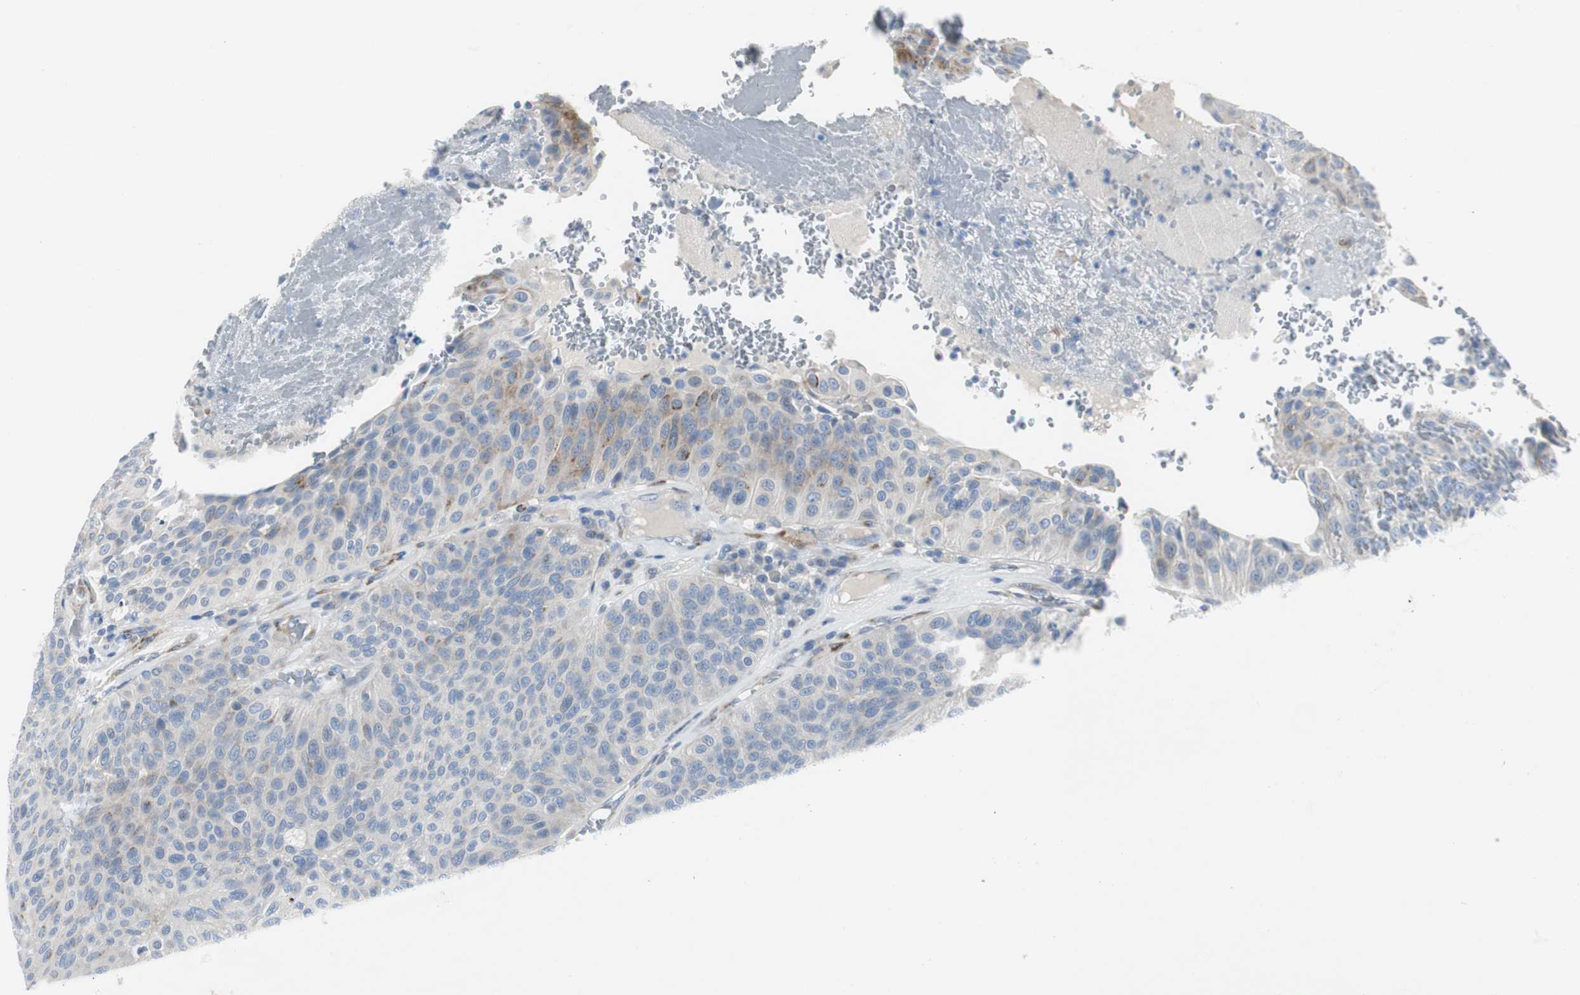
{"staining": {"intensity": "weak", "quantity": "25%-75%", "location": "cytoplasmic/membranous"}, "tissue": "urothelial cancer", "cell_type": "Tumor cells", "image_type": "cancer", "snomed": [{"axis": "morphology", "description": "Urothelial carcinoma, High grade"}, {"axis": "topography", "description": "Urinary bladder"}], "caption": "Tumor cells exhibit low levels of weak cytoplasmic/membranous expression in approximately 25%-75% of cells in human urothelial carcinoma (high-grade).", "gene": "BBC3", "patient": {"sex": "male", "age": 66}}